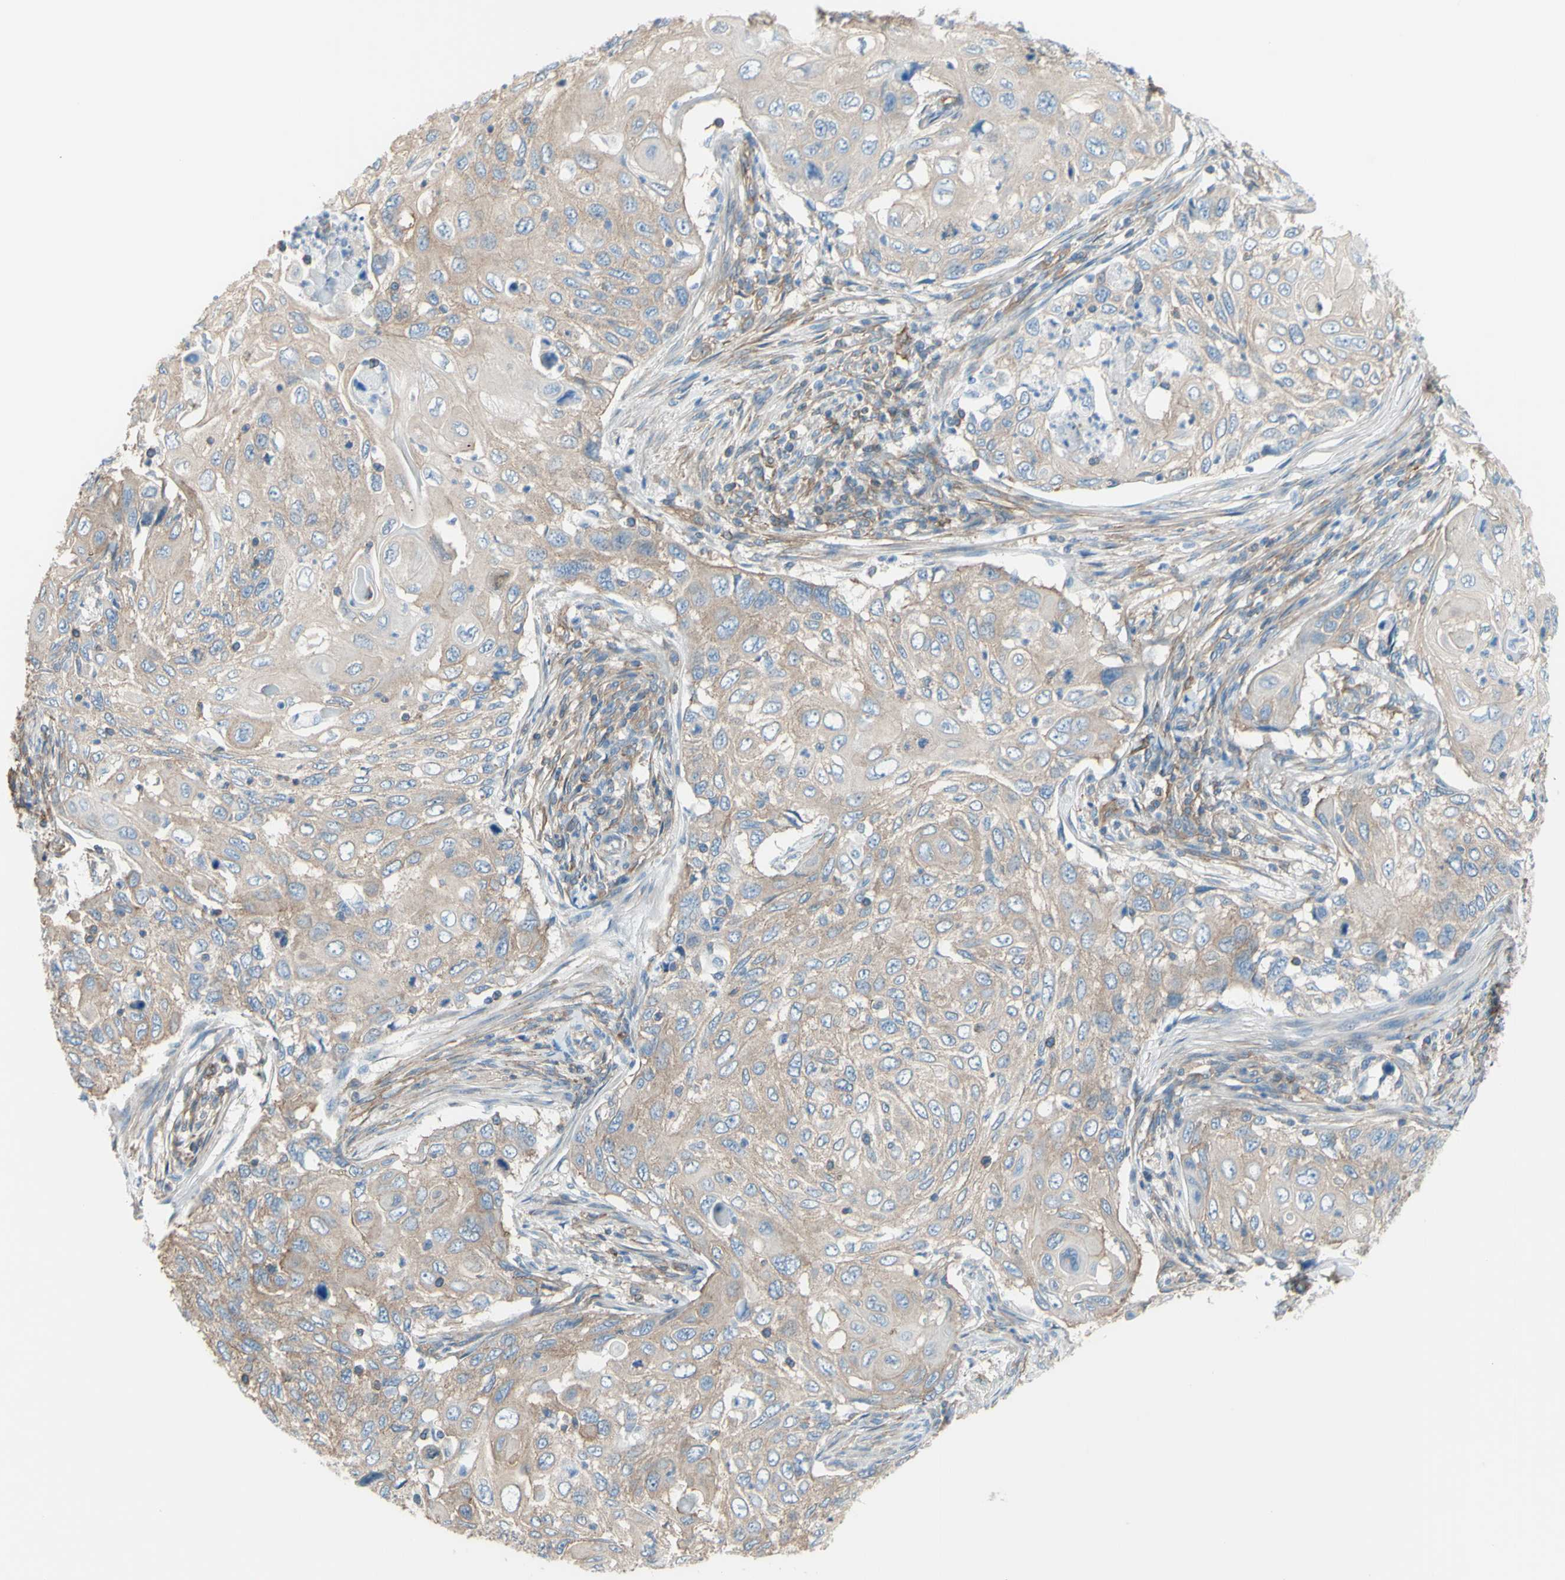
{"staining": {"intensity": "weak", "quantity": ">75%", "location": "cytoplasmic/membranous"}, "tissue": "cervical cancer", "cell_type": "Tumor cells", "image_type": "cancer", "snomed": [{"axis": "morphology", "description": "Squamous cell carcinoma, NOS"}, {"axis": "topography", "description": "Cervix"}], "caption": "Human squamous cell carcinoma (cervical) stained for a protein (brown) displays weak cytoplasmic/membranous positive expression in about >75% of tumor cells.", "gene": "ADD1", "patient": {"sex": "female", "age": 70}}